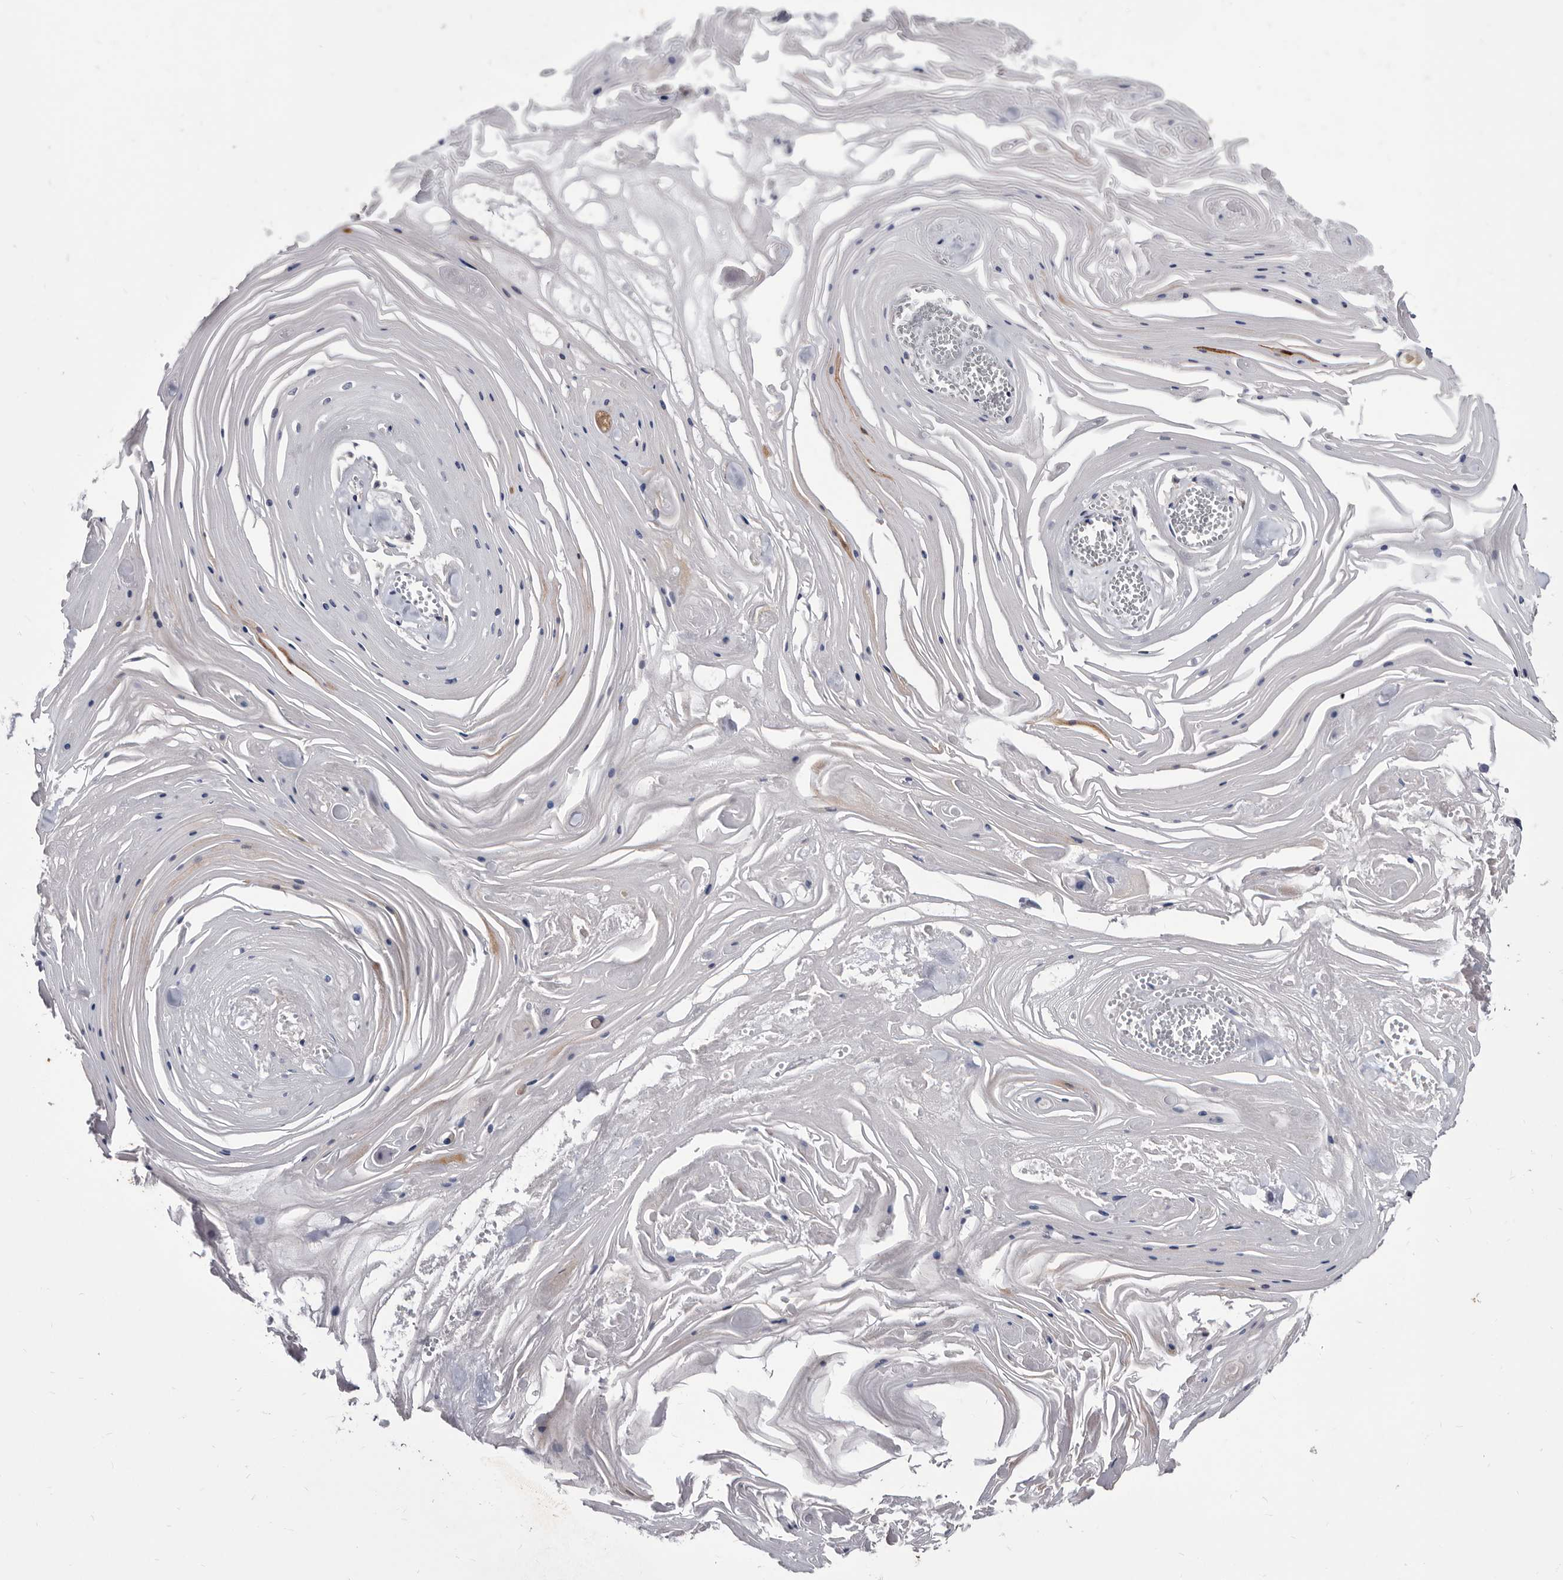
{"staining": {"intensity": "negative", "quantity": "none", "location": "none"}, "tissue": "skin cancer", "cell_type": "Tumor cells", "image_type": "cancer", "snomed": [{"axis": "morphology", "description": "Squamous cell carcinoma, NOS"}, {"axis": "topography", "description": "Skin"}], "caption": "This is an immunohistochemistry (IHC) photomicrograph of skin squamous cell carcinoma. There is no staining in tumor cells.", "gene": "ABCF2", "patient": {"sex": "male", "age": 74}}